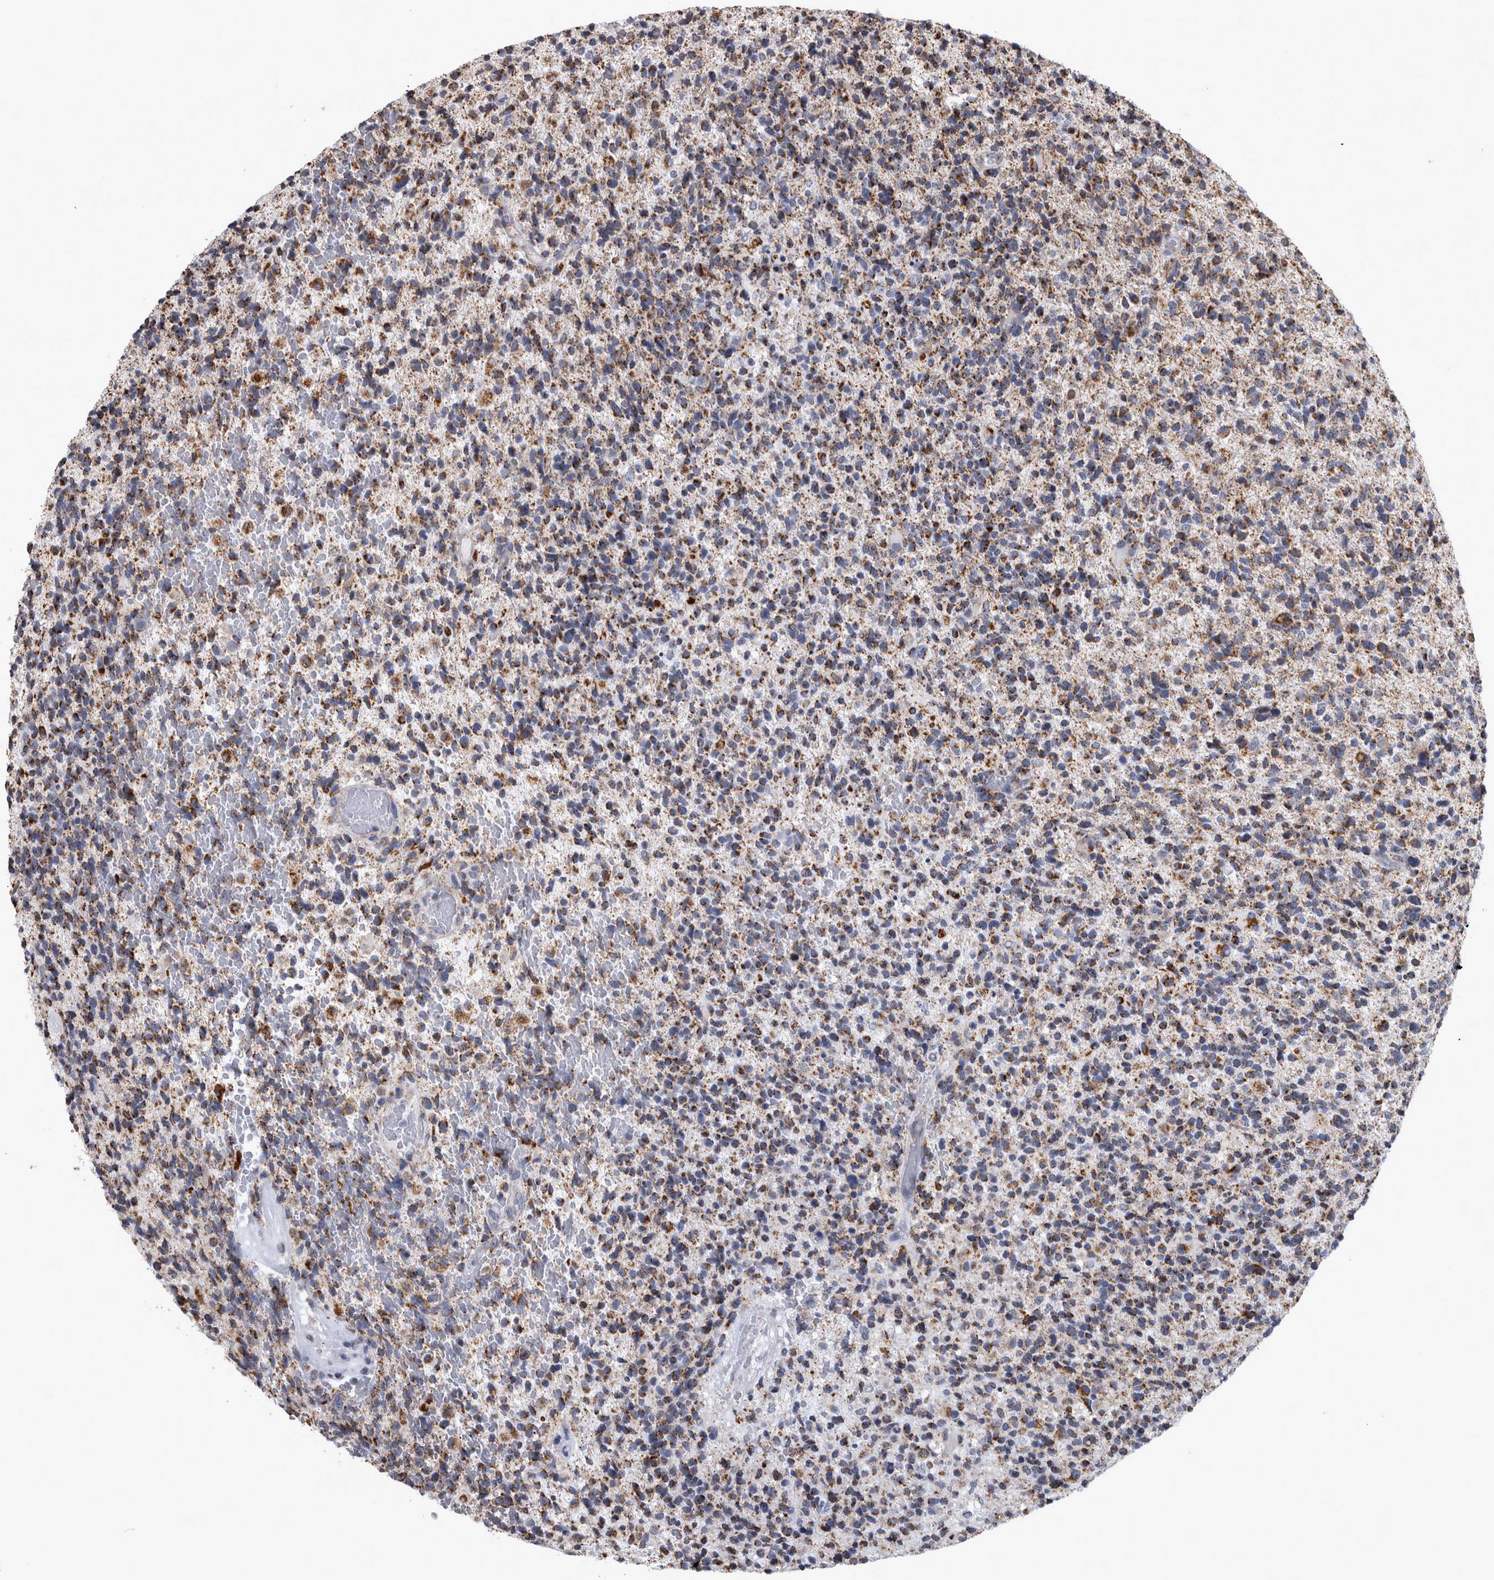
{"staining": {"intensity": "strong", "quantity": "25%-75%", "location": "cytoplasmic/membranous"}, "tissue": "glioma", "cell_type": "Tumor cells", "image_type": "cancer", "snomed": [{"axis": "morphology", "description": "Glioma, malignant, High grade"}, {"axis": "topography", "description": "Brain"}], "caption": "Malignant glioma (high-grade) was stained to show a protein in brown. There is high levels of strong cytoplasmic/membranous positivity in approximately 25%-75% of tumor cells.", "gene": "MDH2", "patient": {"sex": "male", "age": 72}}